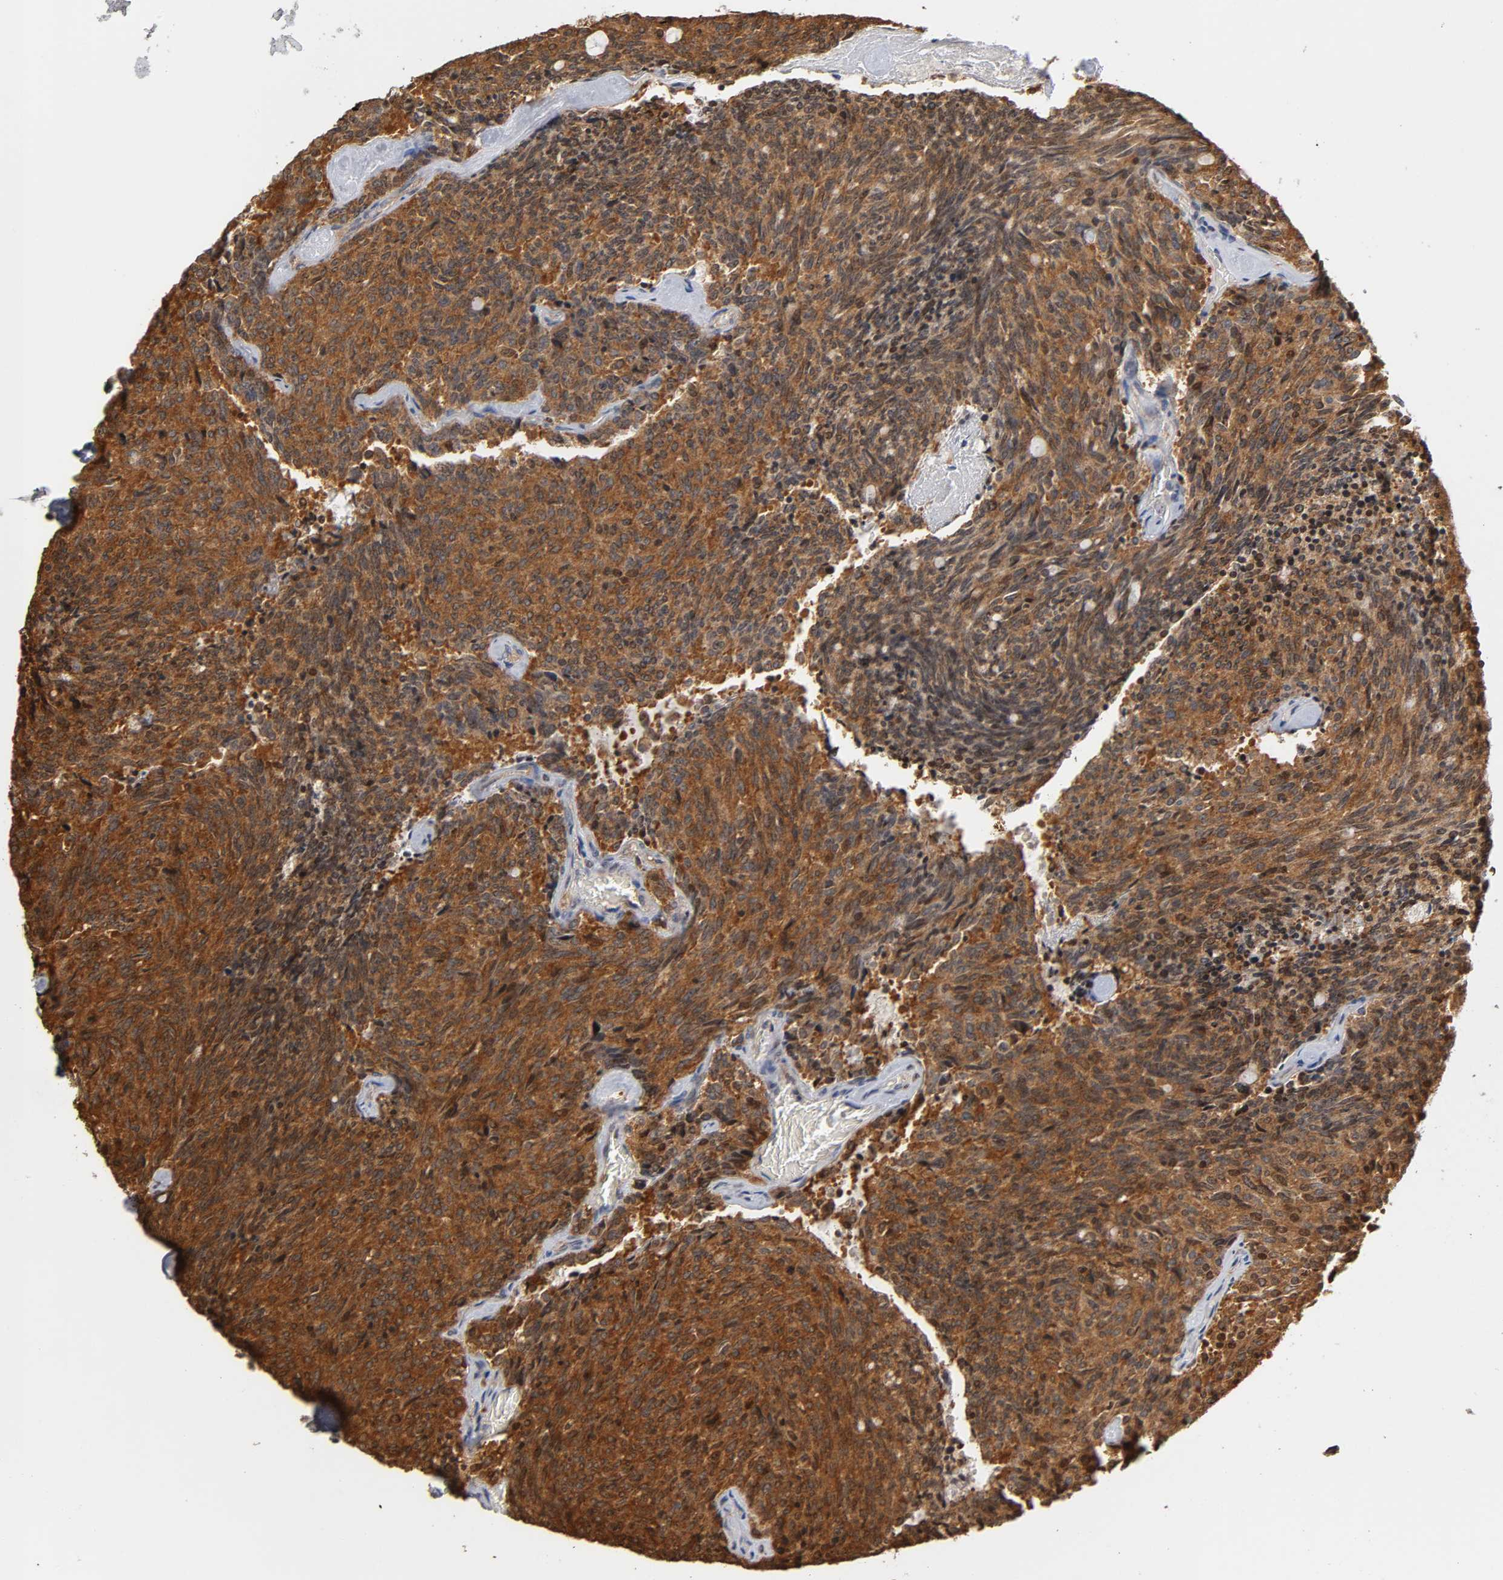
{"staining": {"intensity": "strong", "quantity": ">75%", "location": "cytoplasmic/membranous"}, "tissue": "carcinoid", "cell_type": "Tumor cells", "image_type": "cancer", "snomed": [{"axis": "morphology", "description": "Carcinoid, malignant, NOS"}, {"axis": "topography", "description": "Pancreas"}], "caption": "Tumor cells demonstrate high levels of strong cytoplasmic/membranous expression in about >75% of cells in carcinoid (malignant). The protein of interest is stained brown, and the nuclei are stained in blue (DAB IHC with brightfield microscopy, high magnification).", "gene": "PAFAH1B1", "patient": {"sex": "female", "age": 54}}